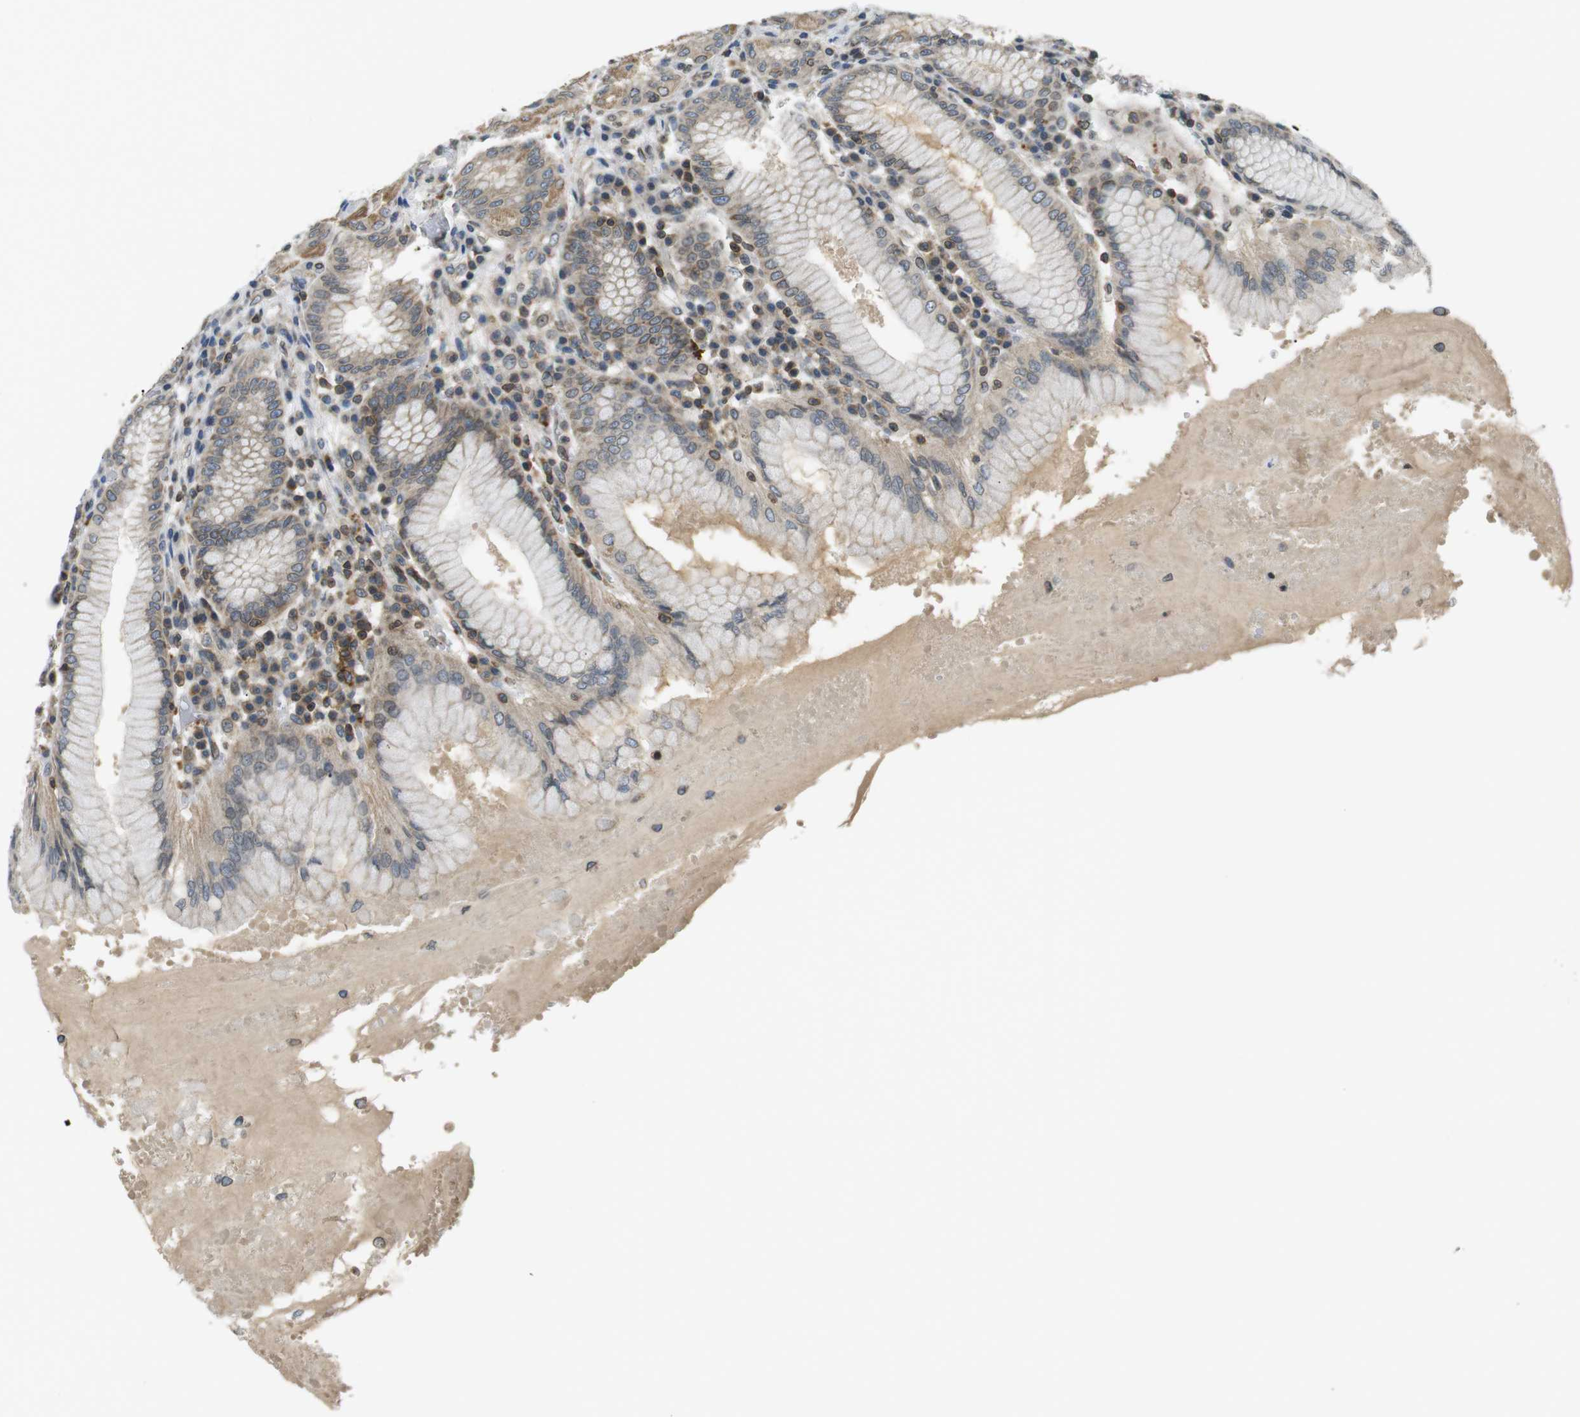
{"staining": {"intensity": "moderate", "quantity": "25%-75%", "location": "cytoplasmic/membranous,nuclear"}, "tissue": "stomach", "cell_type": "Glandular cells", "image_type": "normal", "snomed": [{"axis": "morphology", "description": "Normal tissue, NOS"}, {"axis": "topography", "description": "Stomach"}, {"axis": "topography", "description": "Stomach, lower"}], "caption": "Protein analysis of unremarkable stomach shows moderate cytoplasmic/membranous,nuclear expression in about 25%-75% of glandular cells. (Brightfield microscopy of DAB IHC at high magnification).", "gene": "TMX4", "patient": {"sex": "female", "age": 56}}